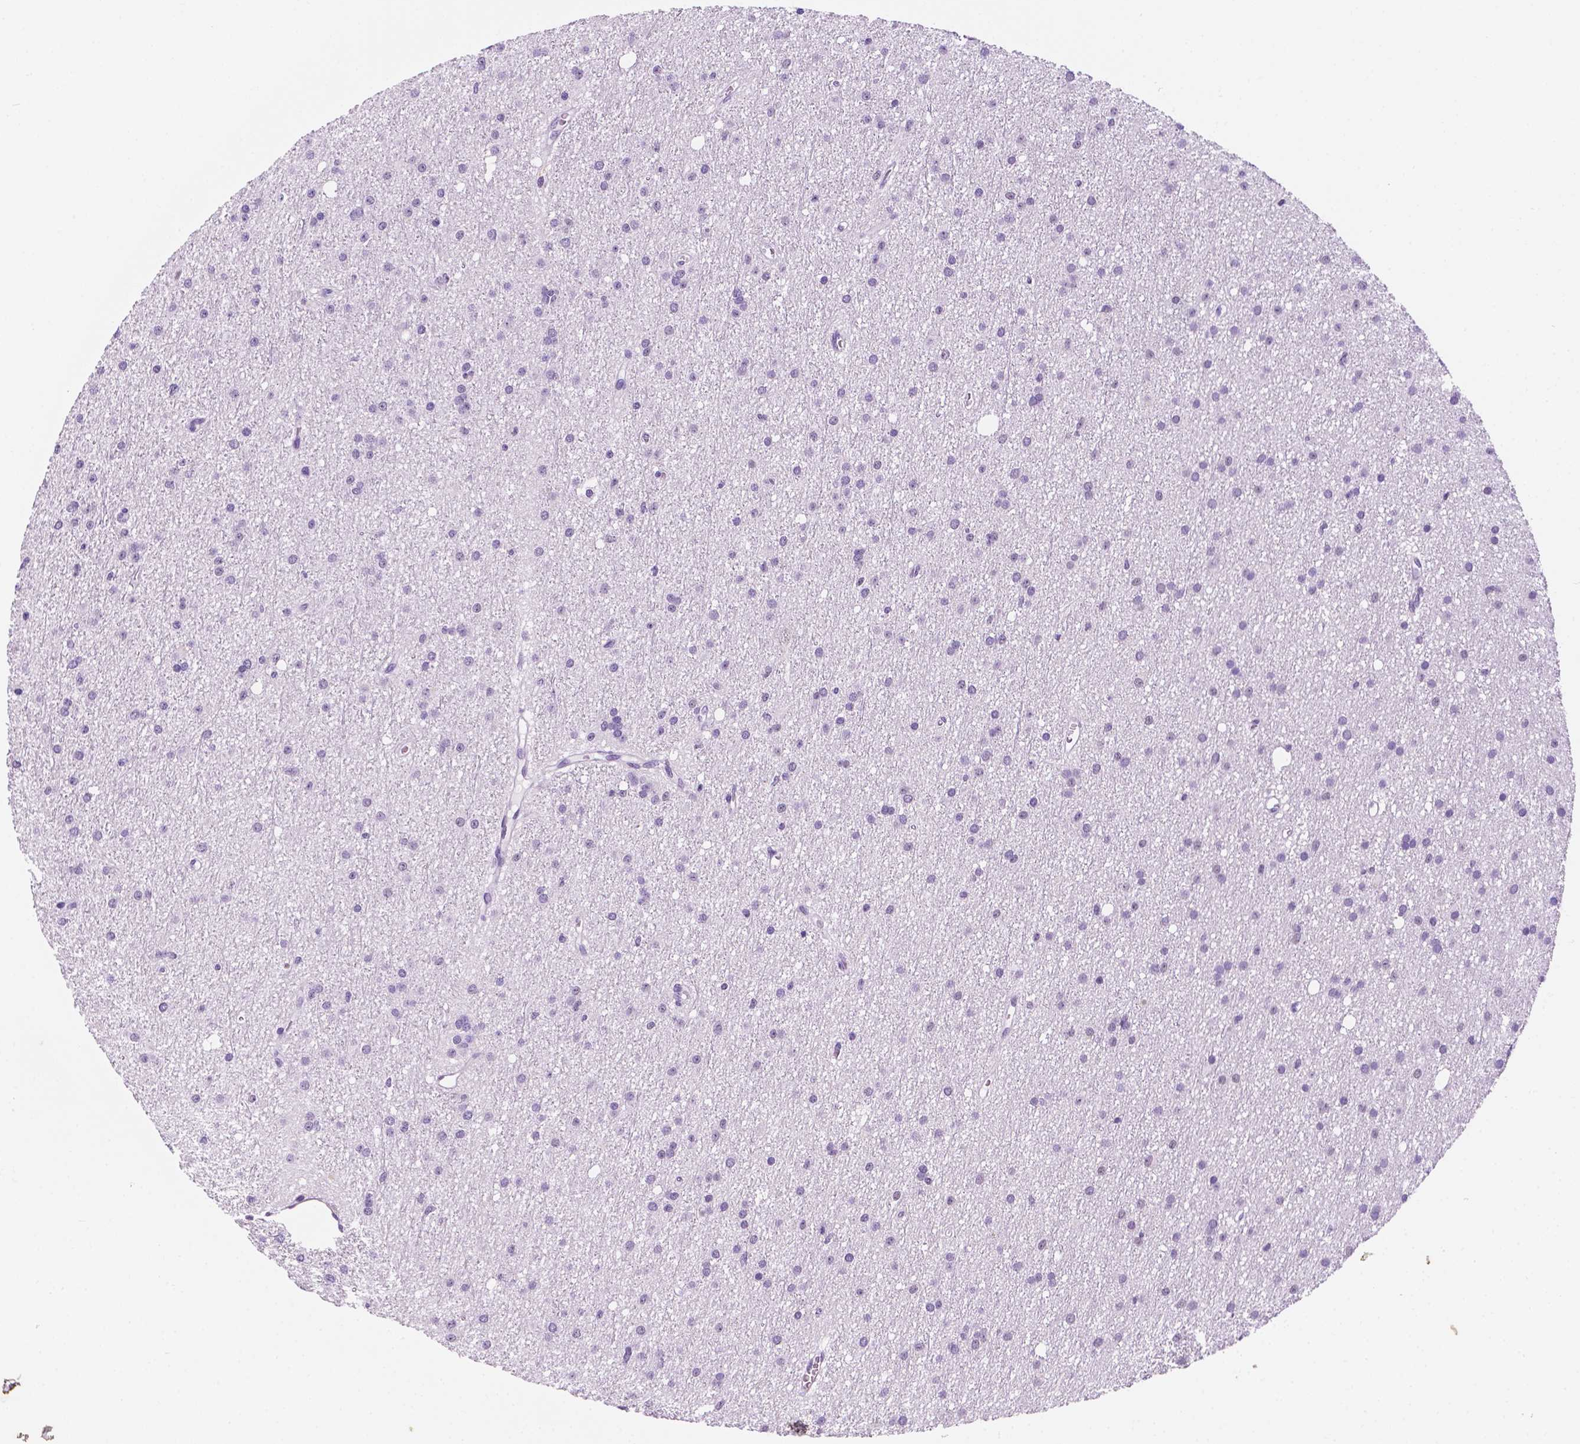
{"staining": {"intensity": "negative", "quantity": "none", "location": "none"}, "tissue": "glioma", "cell_type": "Tumor cells", "image_type": "cancer", "snomed": [{"axis": "morphology", "description": "Glioma, malignant, Low grade"}, {"axis": "topography", "description": "Brain"}], "caption": "IHC of human glioma exhibits no expression in tumor cells. (DAB (3,3'-diaminobenzidine) immunohistochemistry visualized using brightfield microscopy, high magnification).", "gene": "PPL", "patient": {"sex": "male", "age": 27}}